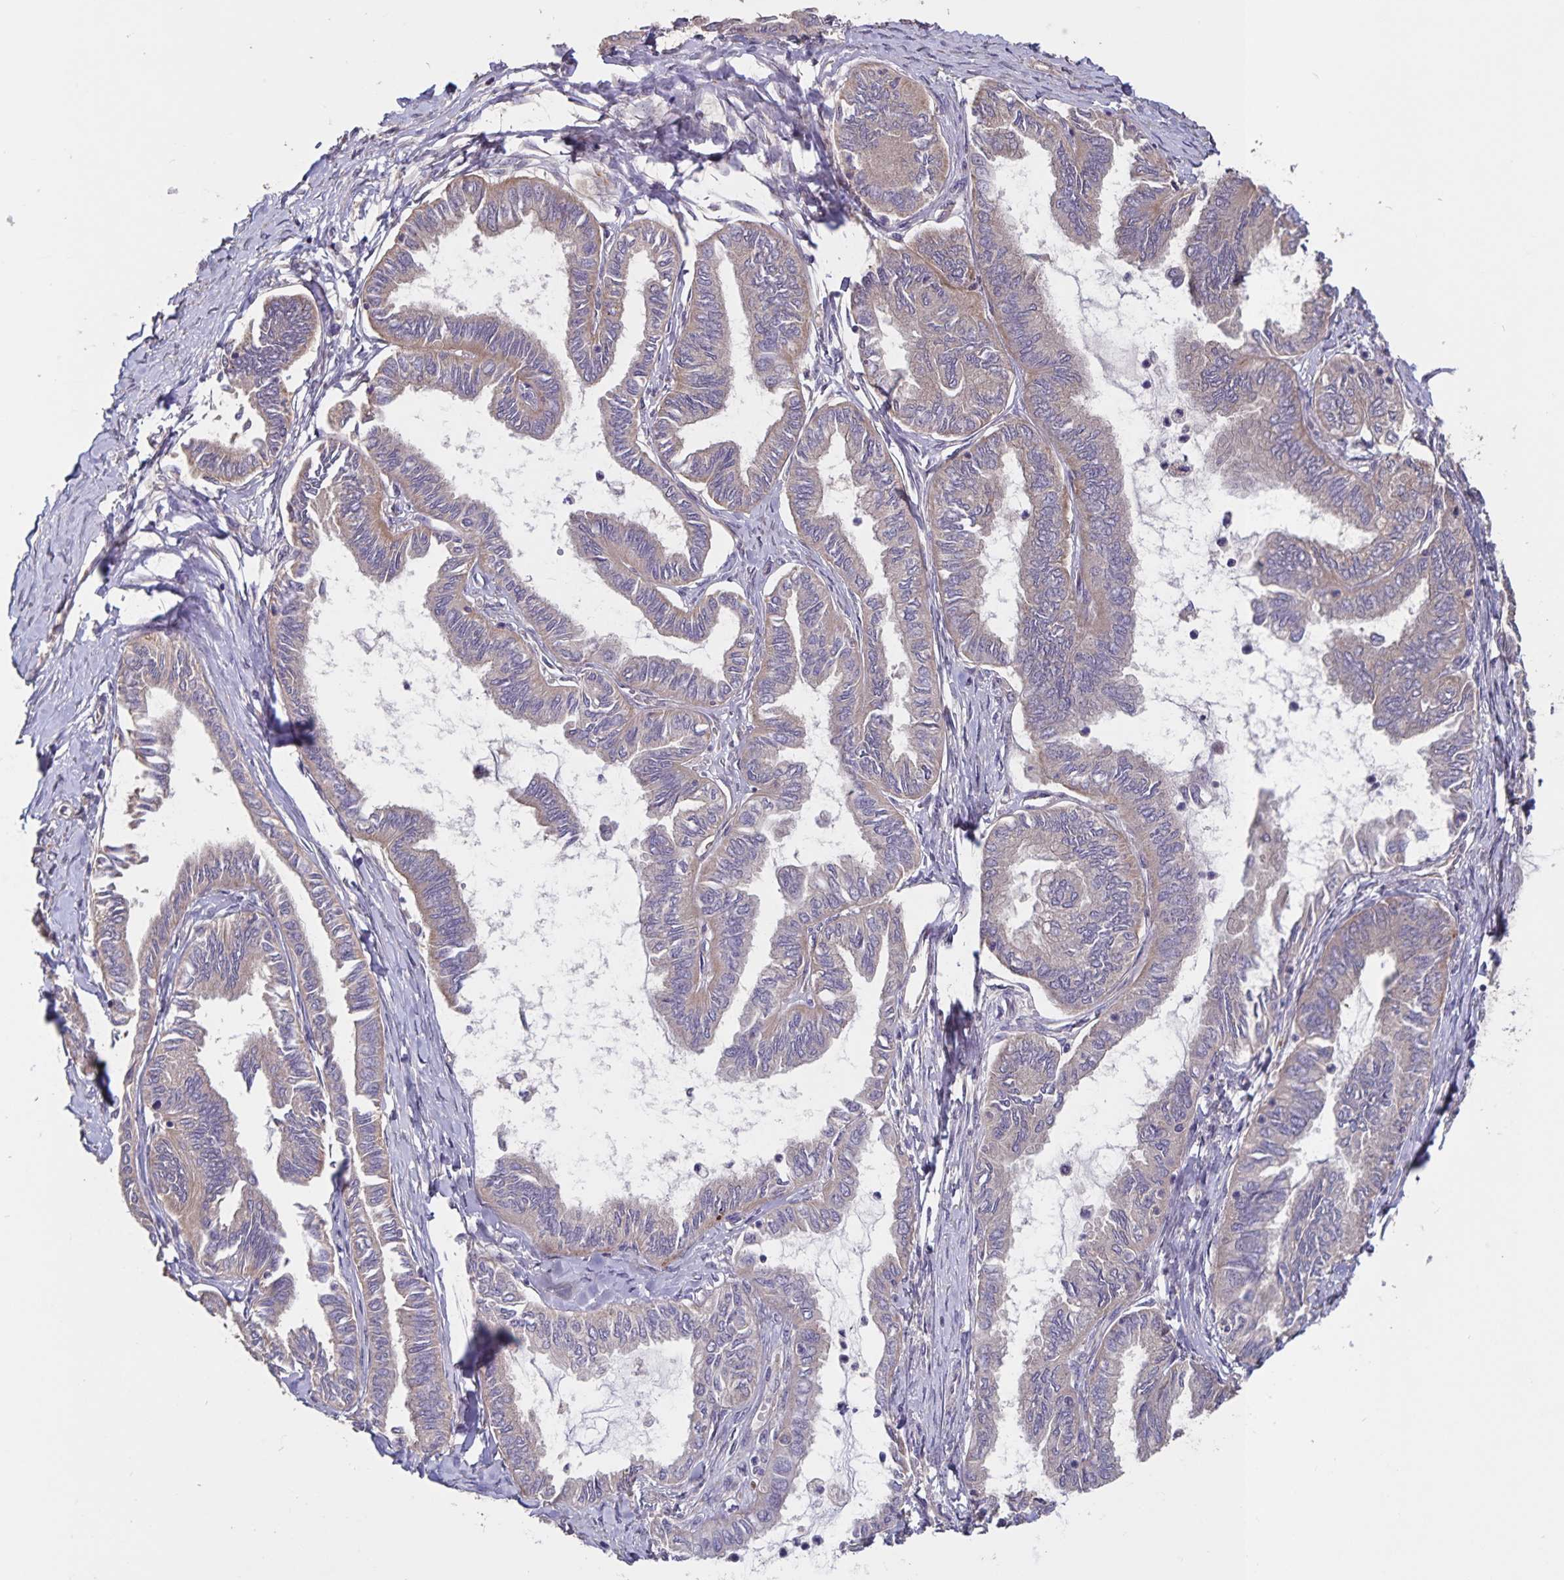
{"staining": {"intensity": "weak", "quantity": "25%-75%", "location": "cytoplasmic/membranous"}, "tissue": "ovarian cancer", "cell_type": "Tumor cells", "image_type": "cancer", "snomed": [{"axis": "morphology", "description": "Carcinoma, endometroid"}, {"axis": "topography", "description": "Ovary"}], "caption": "Endometroid carcinoma (ovarian) was stained to show a protein in brown. There is low levels of weak cytoplasmic/membranous expression in approximately 25%-75% of tumor cells.", "gene": "FBXL16", "patient": {"sex": "female", "age": 70}}